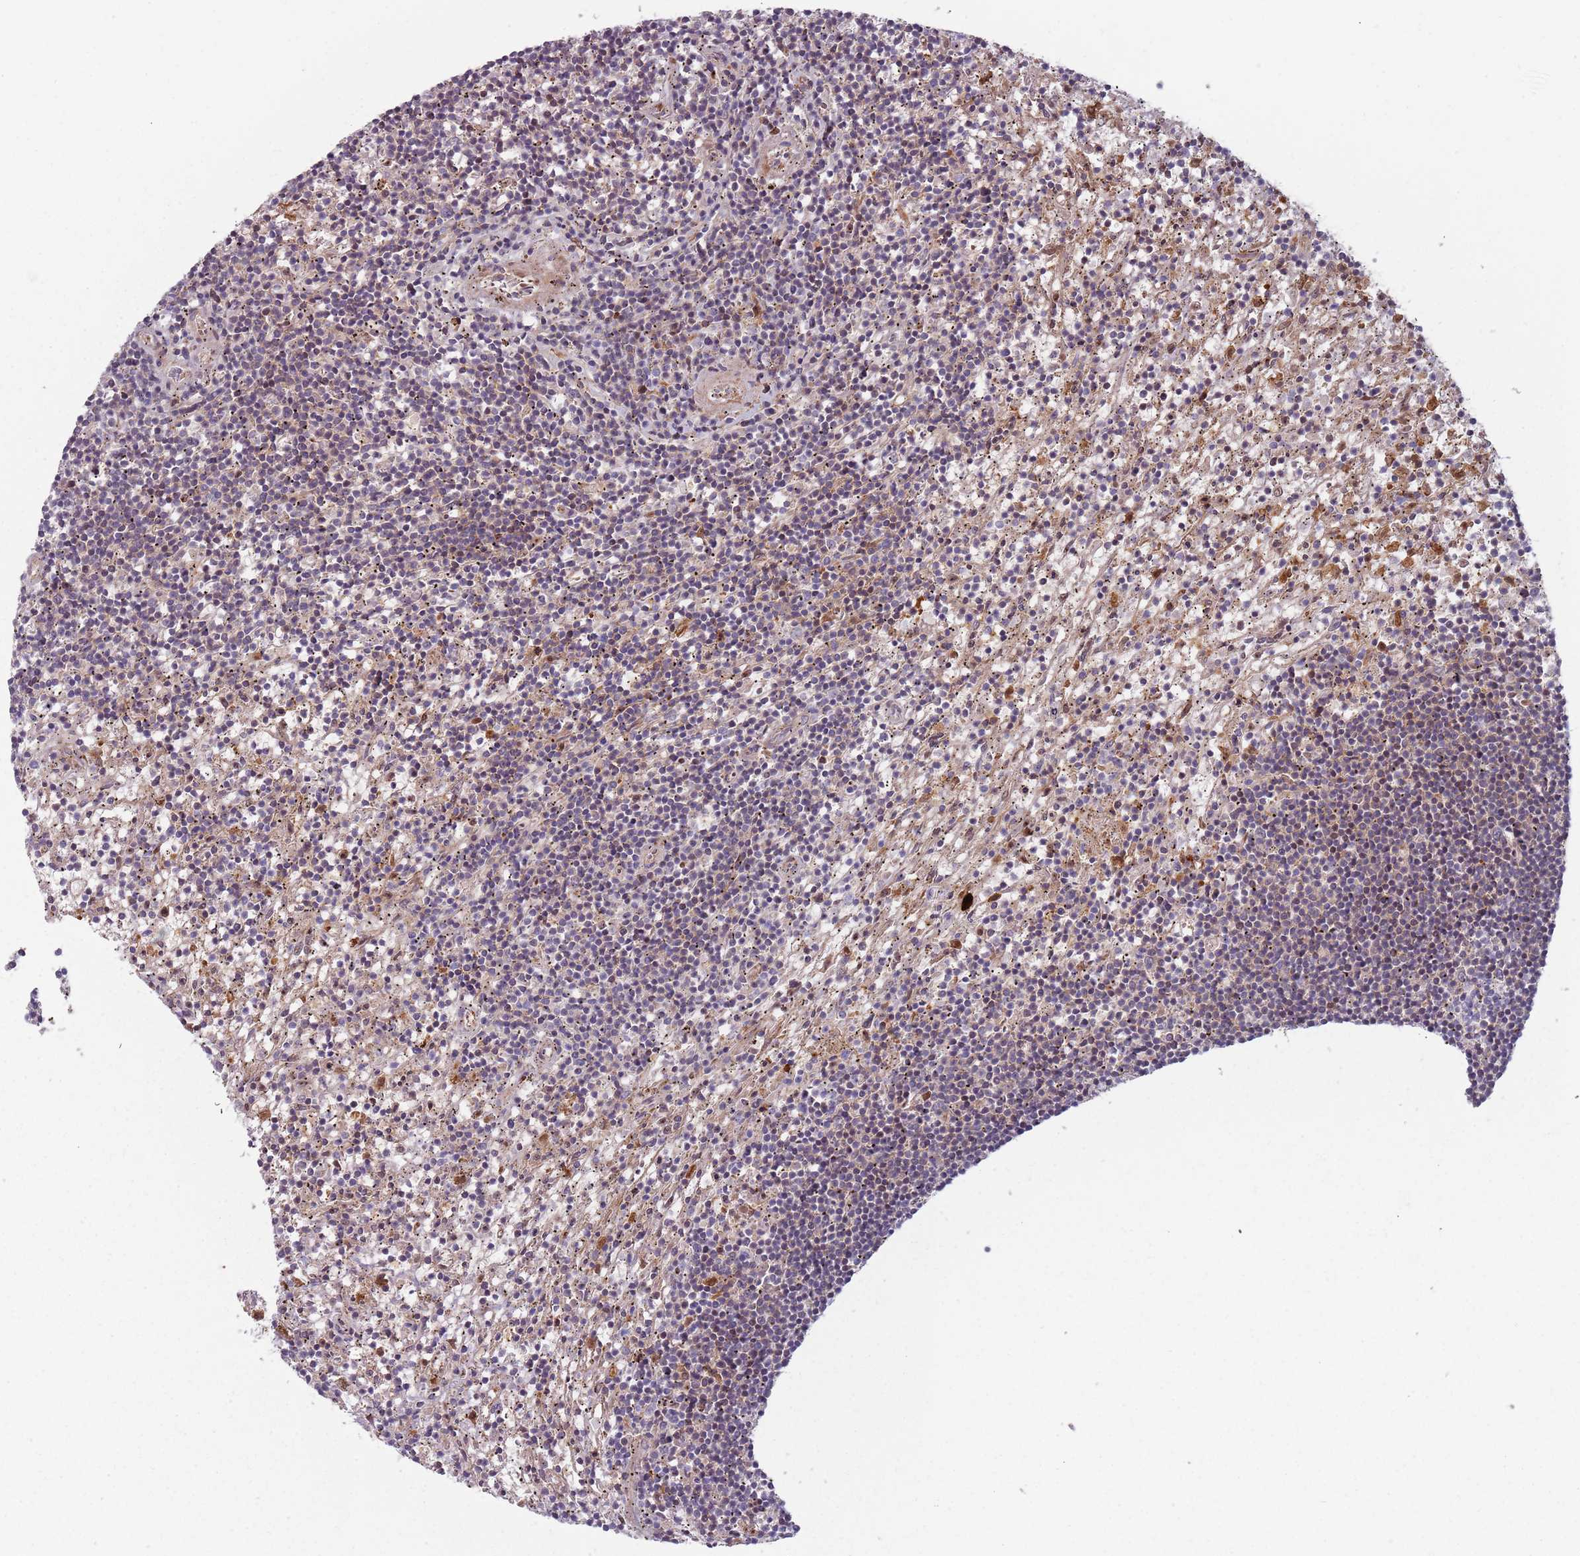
{"staining": {"intensity": "negative", "quantity": "none", "location": "none"}, "tissue": "lymphoma", "cell_type": "Tumor cells", "image_type": "cancer", "snomed": [{"axis": "morphology", "description": "Malignant lymphoma, non-Hodgkin's type, Low grade"}, {"axis": "topography", "description": "Spleen"}], "caption": "A photomicrograph of human lymphoma is negative for staining in tumor cells. The staining is performed using DAB (3,3'-diaminobenzidine) brown chromogen with nuclei counter-stained in using hematoxylin.", "gene": "NADK", "patient": {"sex": "male", "age": 76}}